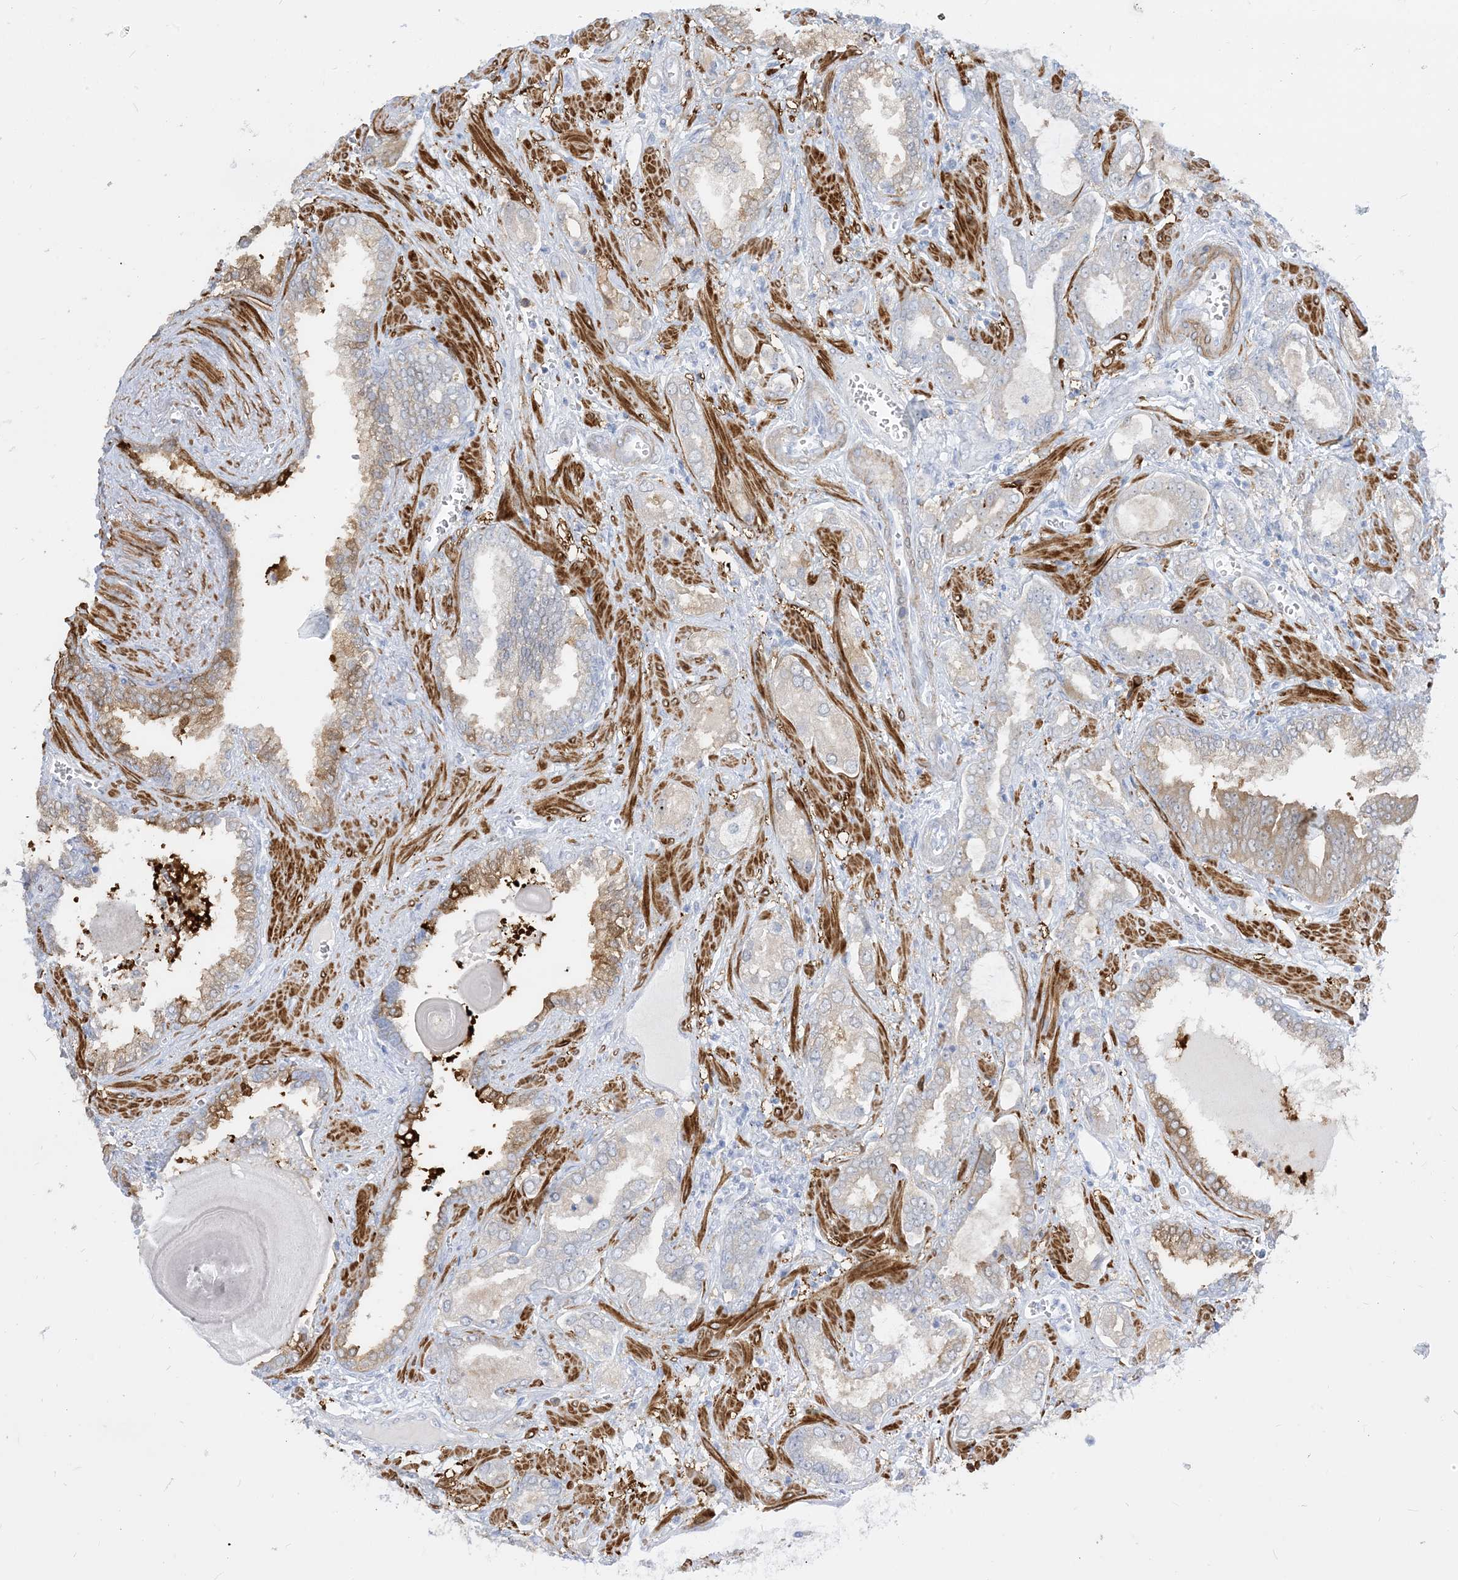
{"staining": {"intensity": "moderate", "quantity": "<25%", "location": "cytoplasmic/membranous"}, "tissue": "prostate cancer", "cell_type": "Tumor cells", "image_type": "cancer", "snomed": [{"axis": "morphology", "description": "Adenocarcinoma, High grade"}, {"axis": "topography", "description": "Prostate and seminal vesicle, NOS"}], "caption": "Immunohistochemistry image of human prostate cancer stained for a protein (brown), which displays low levels of moderate cytoplasmic/membranous positivity in about <25% of tumor cells.", "gene": "MARS2", "patient": {"sex": "male", "age": 67}}